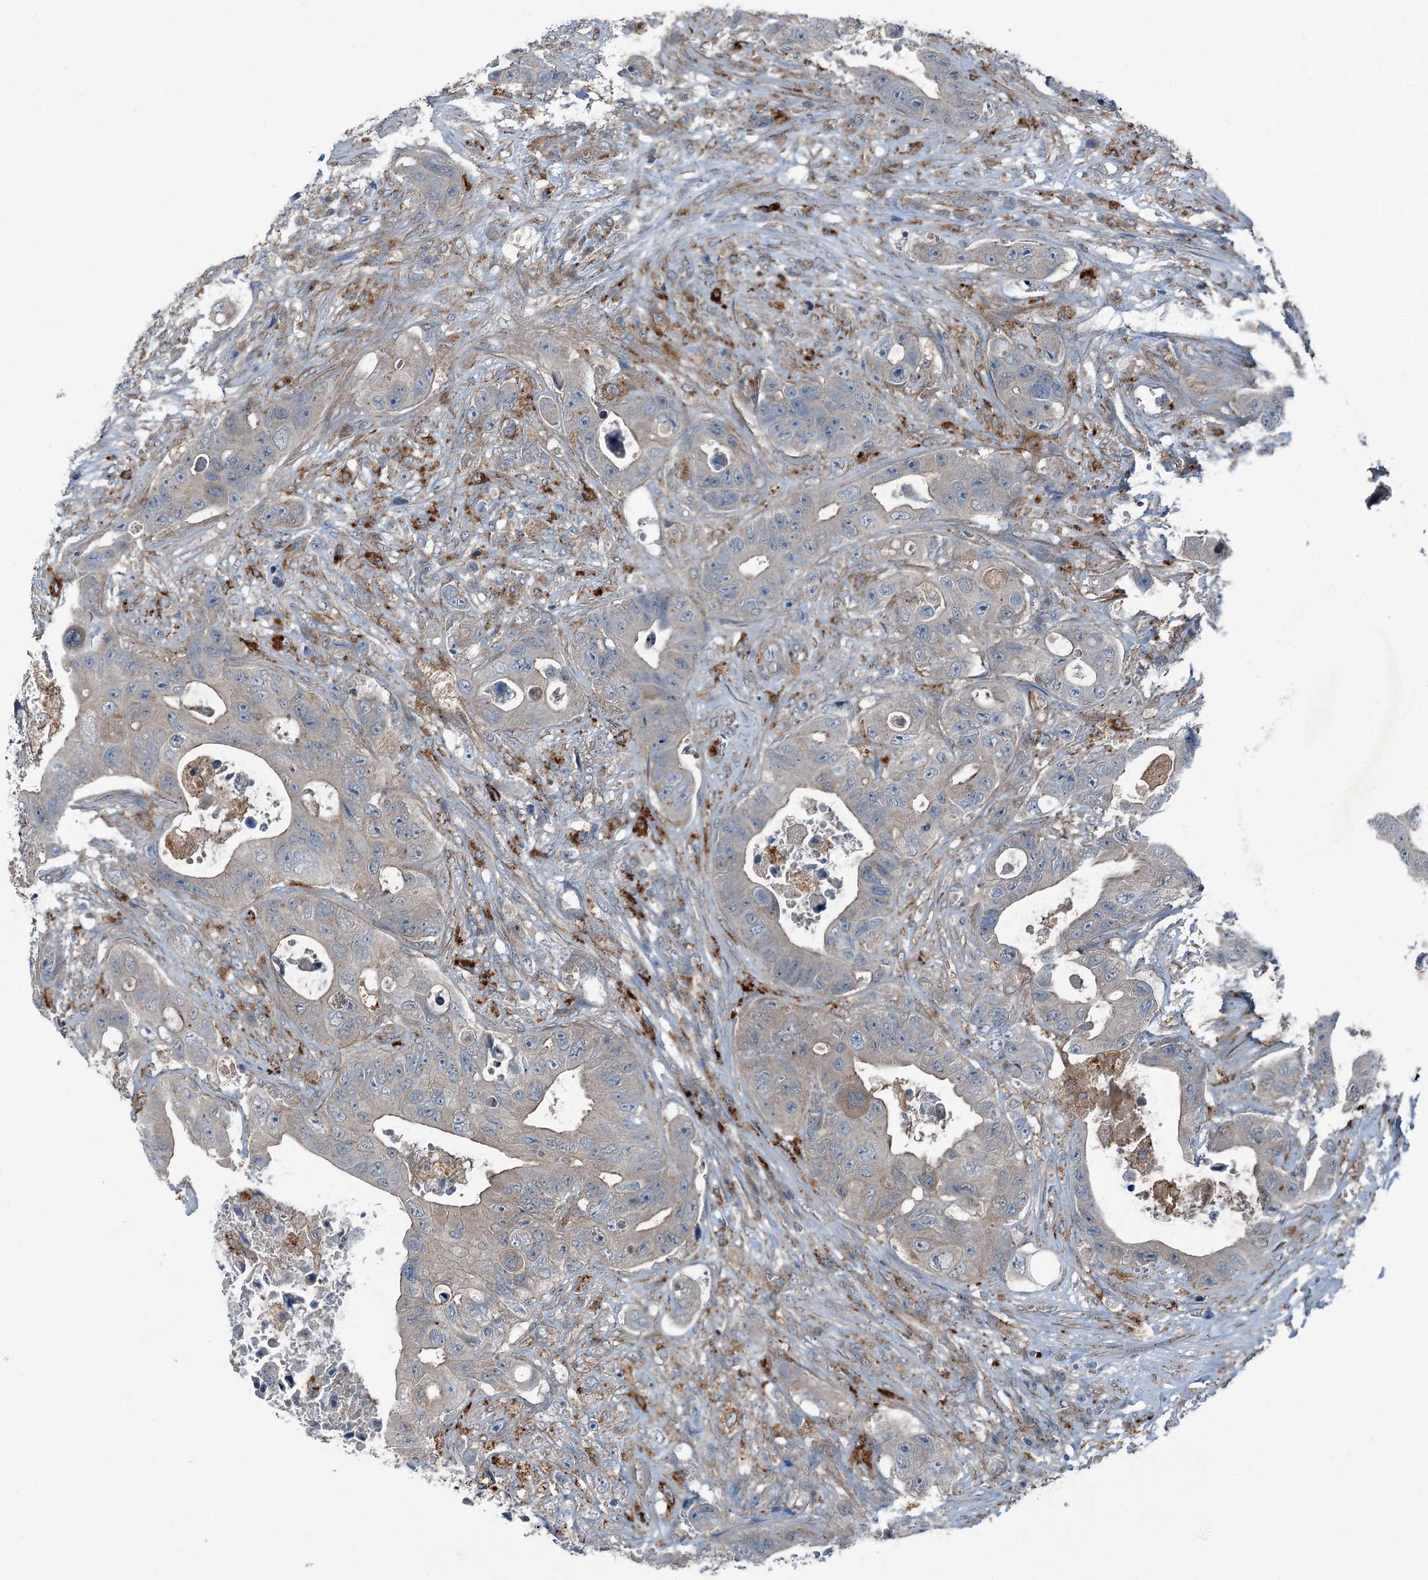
{"staining": {"intensity": "weak", "quantity": "<25%", "location": "cytoplasmic/membranous"}, "tissue": "colorectal cancer", "cell_type": "Tumor cells", "image_type": "cancer", "snomed": [{"axis": "morphology", "description": "Adenocarcinoma, NOS"}, {"axis": "topography", "description": "Colon"}], "caption": "DAB immunohistochemical staining of human colorectal cancer demonstrates no significant staining in tumor cells.", "gene": "AXL", "patient": {"sex": "female", "age": 46}}